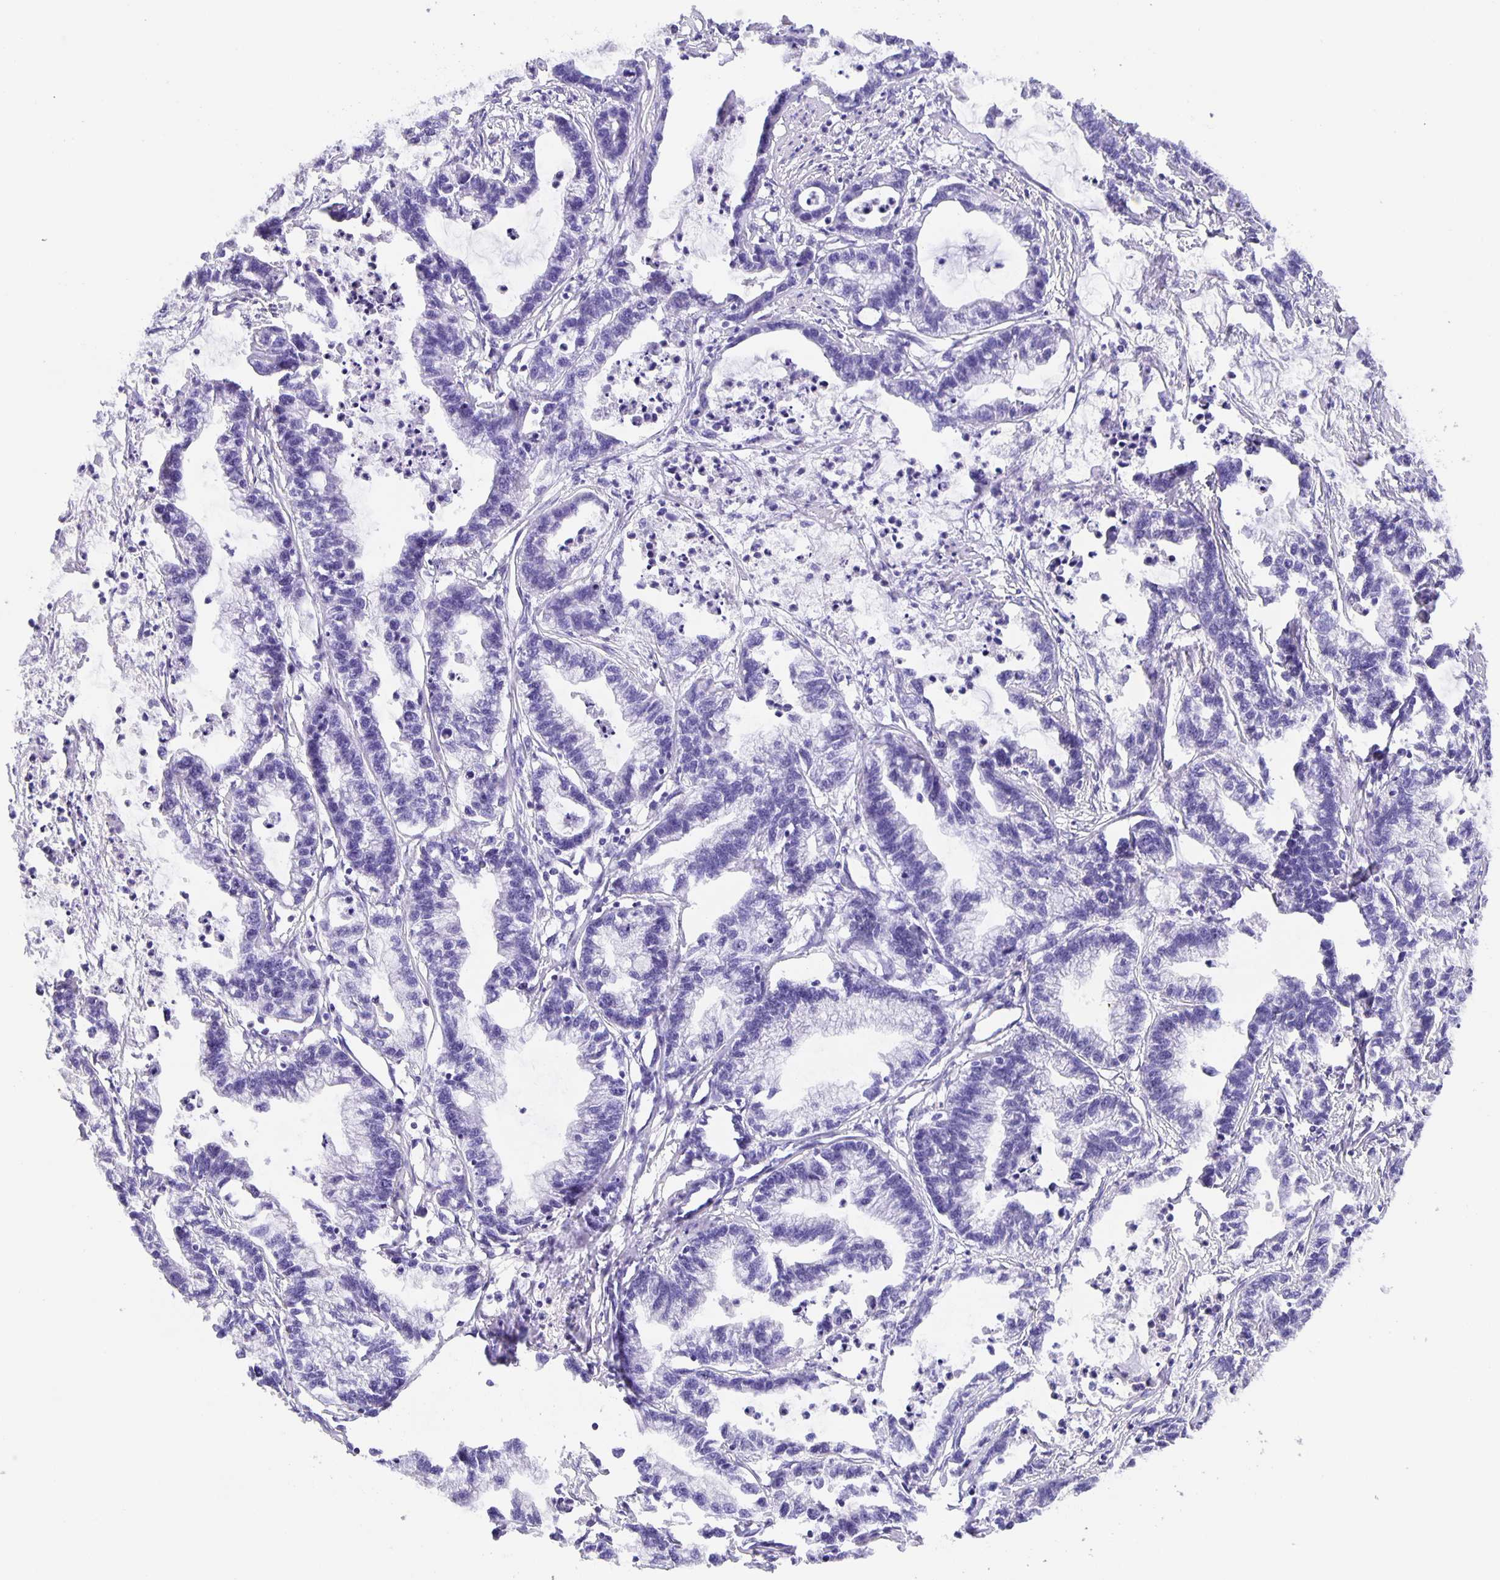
{"staining": {"intensity": "negative", "quantity": "none", "location": "none"}, "tissue": "stomach cancer", "cell_type": "Tumor cells", "image_type": "cancer", "snomed": [{"axis": "morphology", "description": "Adenocarcinoma, NOS"}, {"axis": "topography", "description": "Stomach"}], "caption": "Immunohistochemistry micrograph of neoplastic tissue: stomach cancer stained with DAB (3,3'-diaminobenzidine) exhibits no significant protein expression in tumor cells. (Stains: DAB IHC with hematoxylin counter stain, Microscopy: brightfield microscopy at high magnification).", "gene": "GUCA2A", "patient": {"sex": "male", "age": 83}}